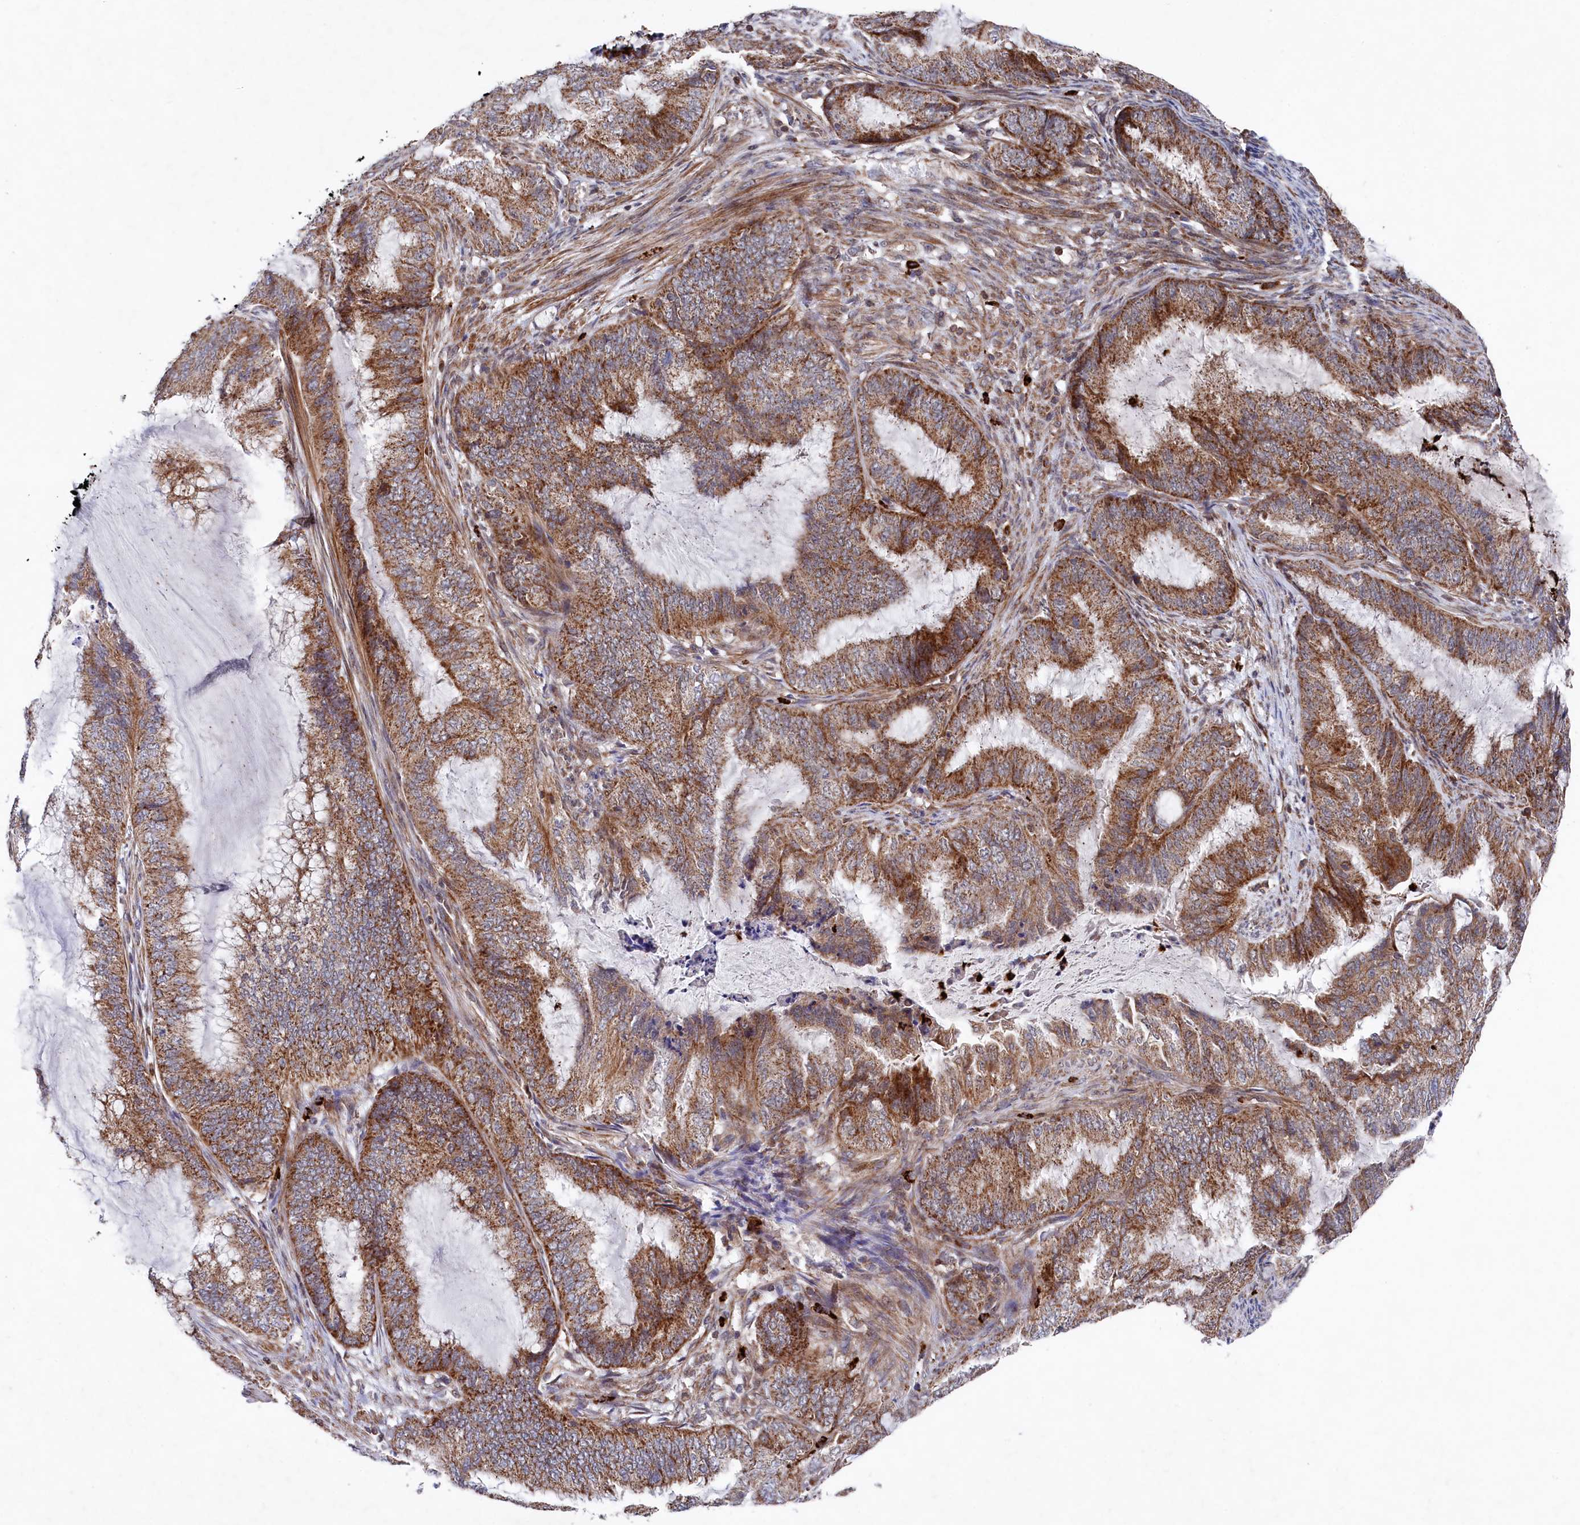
{"staining": {"intensity": "moderate", "quantity": ">75%", "location": "cytoplasmic/membranous"}, "tissue": "endometrial cancer", "cell_type": "Tumor cells", "image_type": "cancer", "snomed": [{"axis": "morphology", "description": "Adenocarcinoma, NOS"}, {"axis": "topography", "description": "Endometrium"}], "caption": "A brown stain highlights moderate cytoplasmic/membranous positivity of a protein in endometrial adenocarcinoma tumor cells.", "gene": "CHCHD1", "patient": {"sex": "female", "age": 51}}